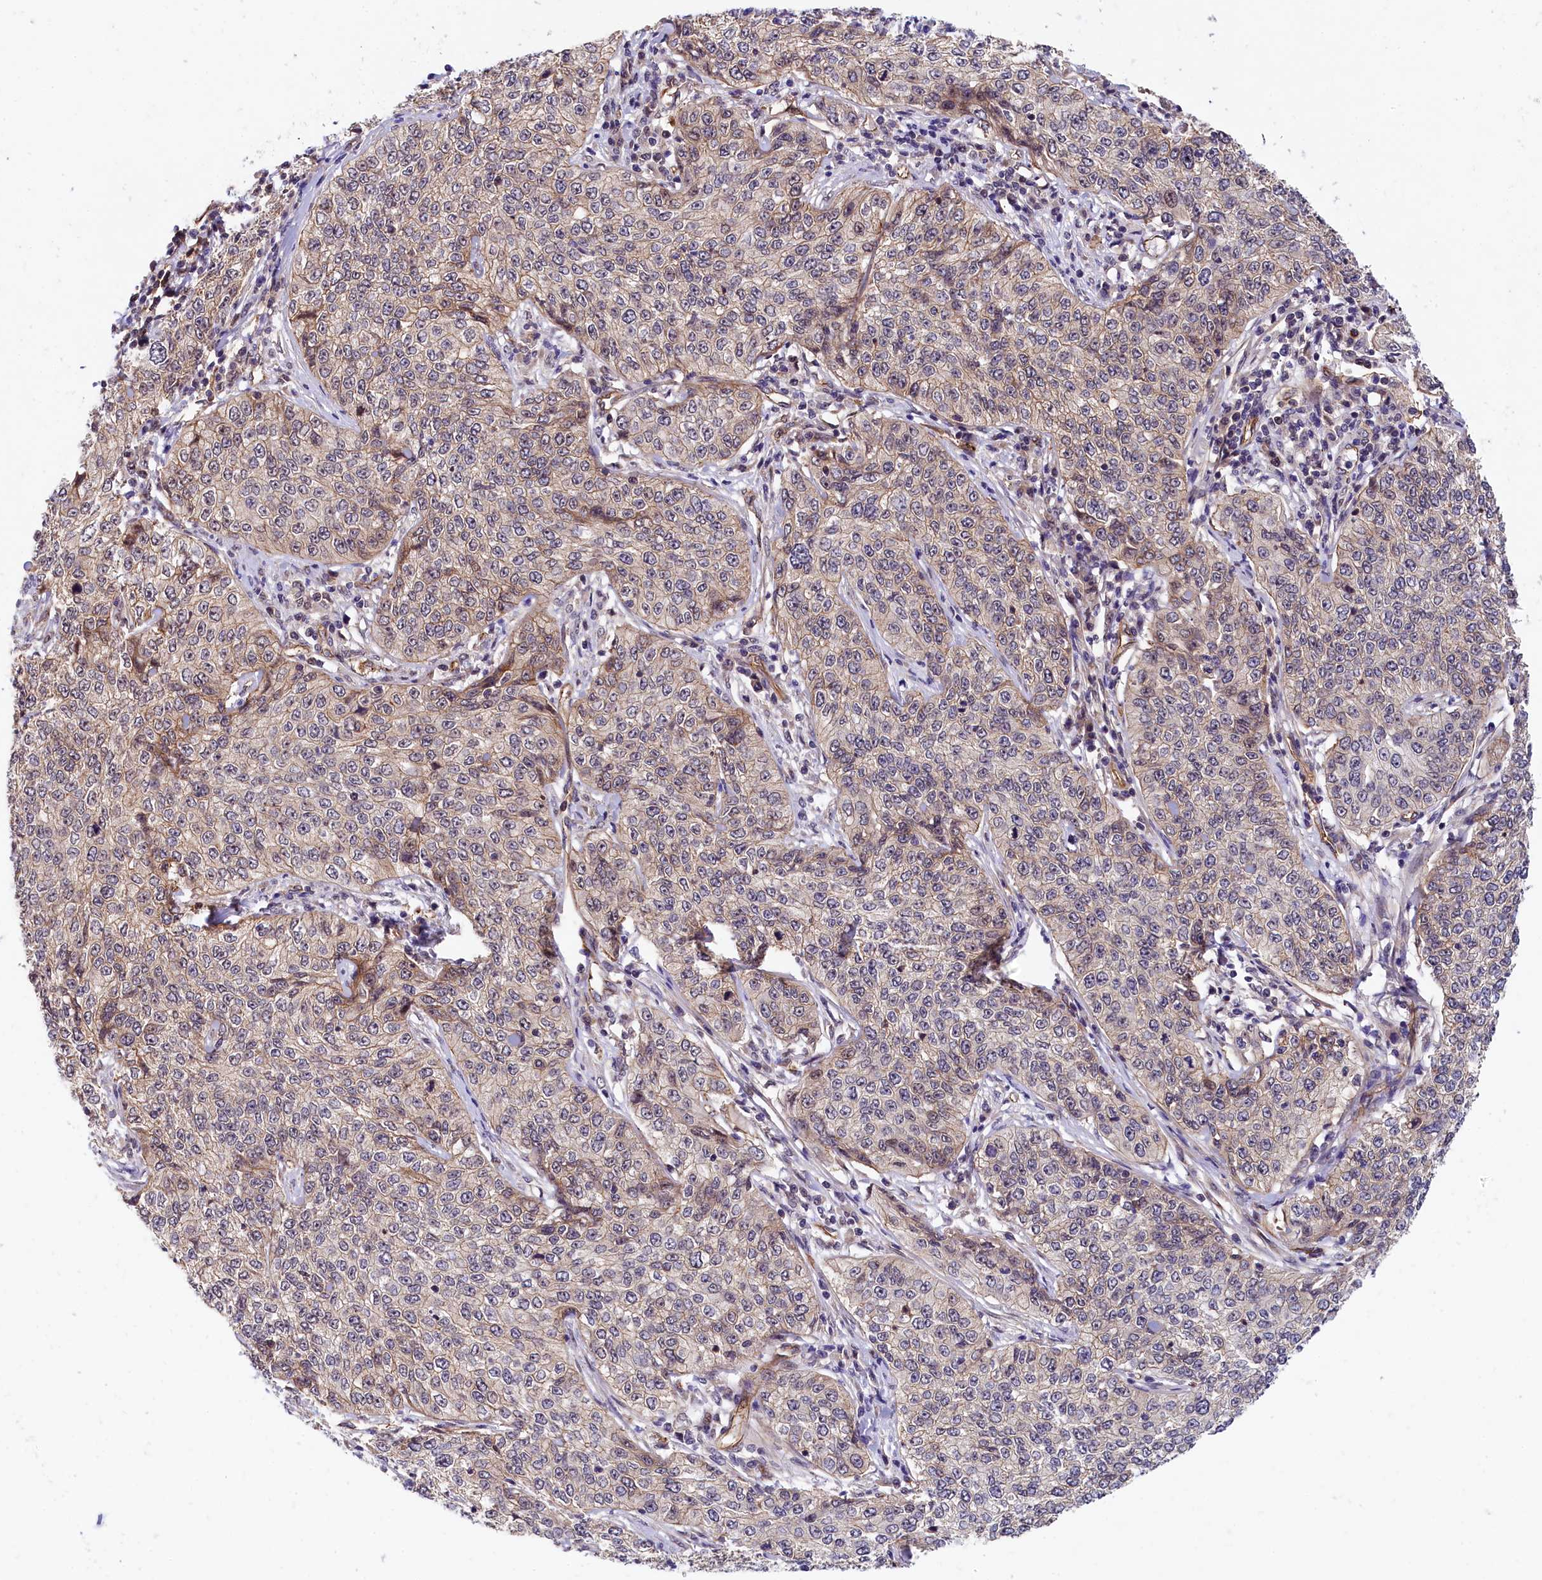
{"staining": {"intensity": "weak", "quantity": "25%-75%", "location": "cytoplasmic/membranous"}, "tissue": "cervical cancer", "cell_type": "Tumor cells", "image_type": "cancer", "snomed": [{"axis": "morphology", "description": "Squamous cell carcinoma, NOS"}, {"axis": "topography", "description": "Cervix"}], "caption": "IHC staining of cervical cancer, which shows low levels of weak cytoplasmic/membranous expression in about 25%-75% of tumor cells indicating weak cytoplasmic/membranous protein expression. The staining was performed using DAB (brown) for protein detection and nuclei were counterstained in hematoxylin (blue).", "gene": "ARL14EP", "patient": {"sex": "female", "age": 35}}